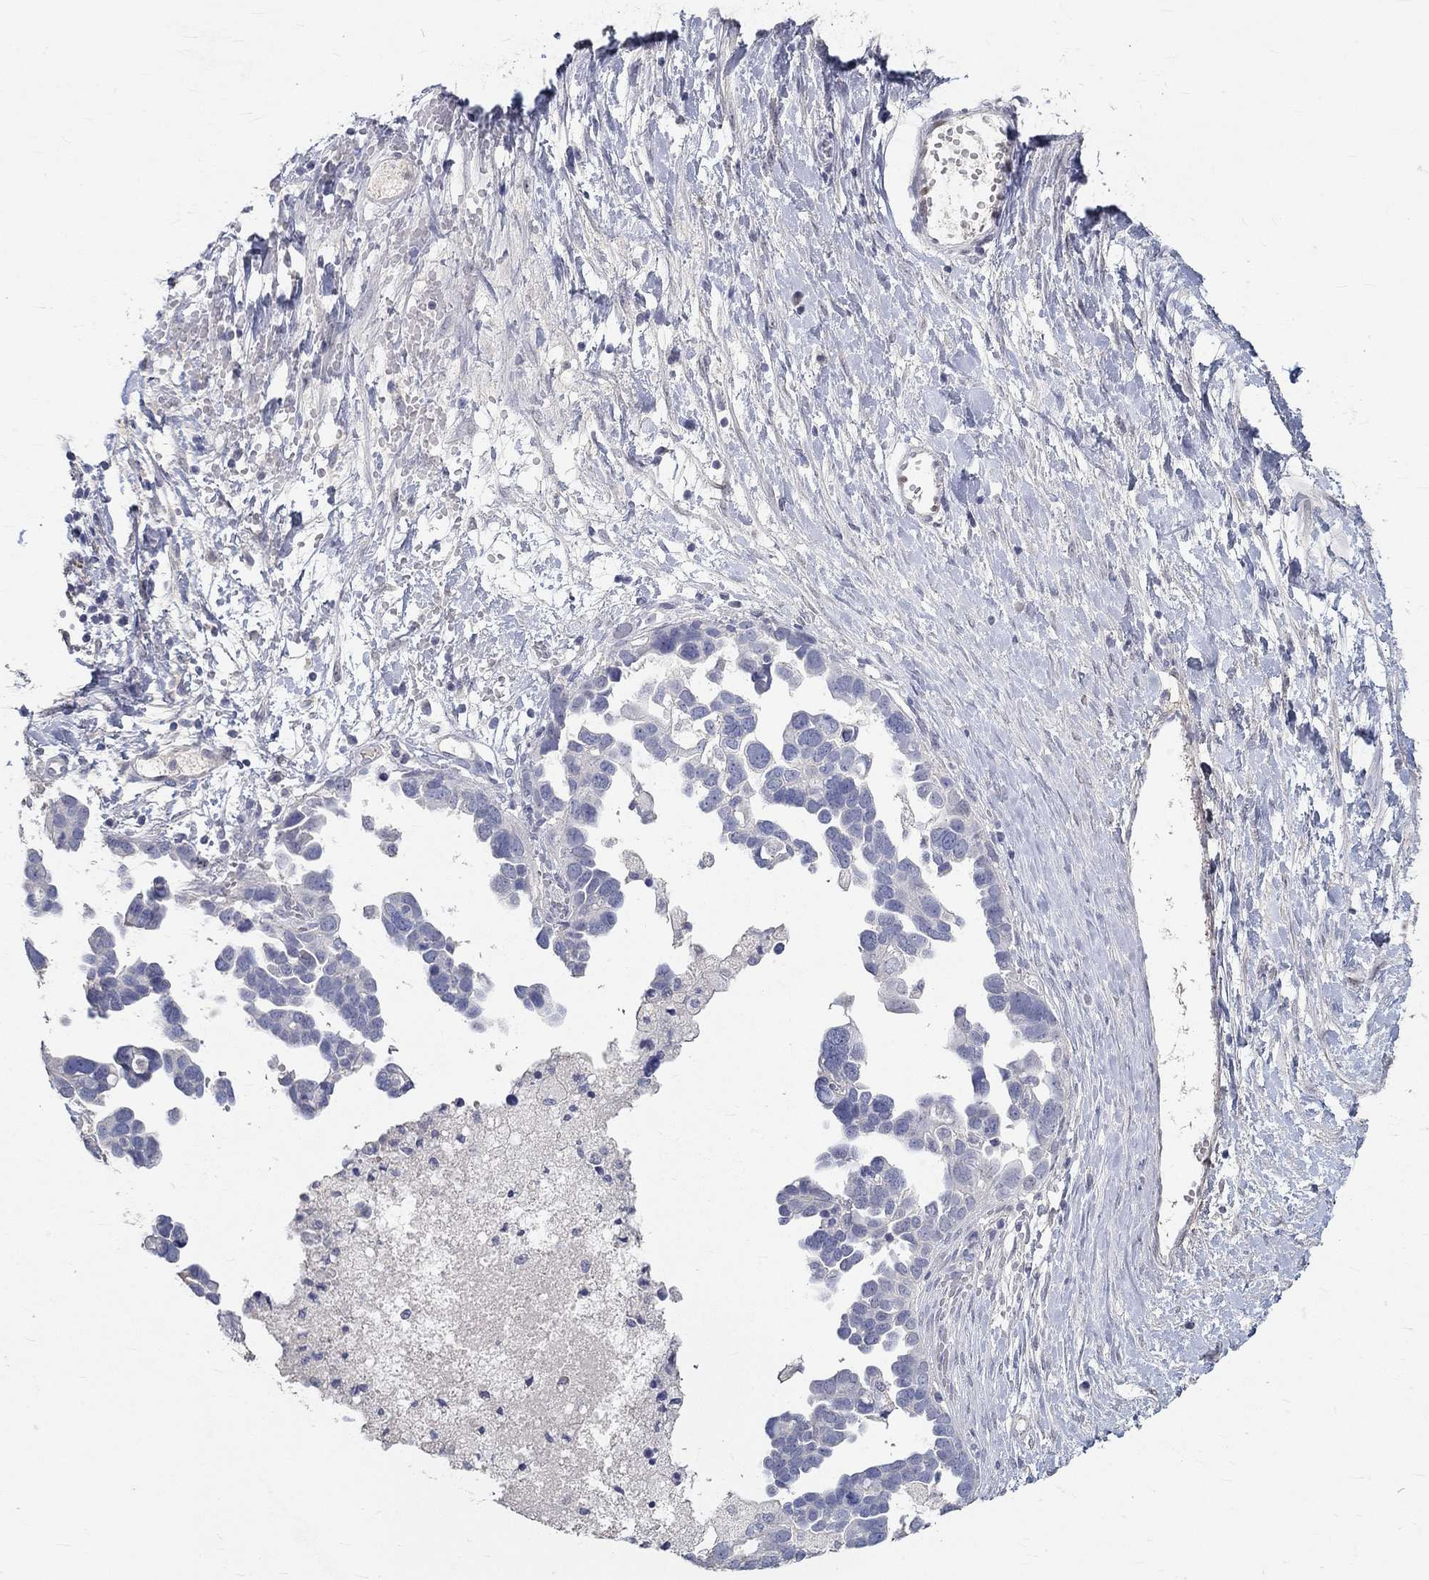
{"staining": {"intensity": "negative", "quantity": "none", "location": "none"}, "tissue": "ovarian cancer", "cell_type": "Tumor cells", "image_type": "cancer", "snomed": [{"axis": "morphology", "description": "Cystadenocarcinoma, serous, NOS"}, {"axis": "topography", "description": "Ovary"}], "caption": "Protein analysis of ovarian cancer demonstrates no significant positivity in tumor cells.", "gene": "FGF2", "patient": {"sex": "female", "age": 54}}